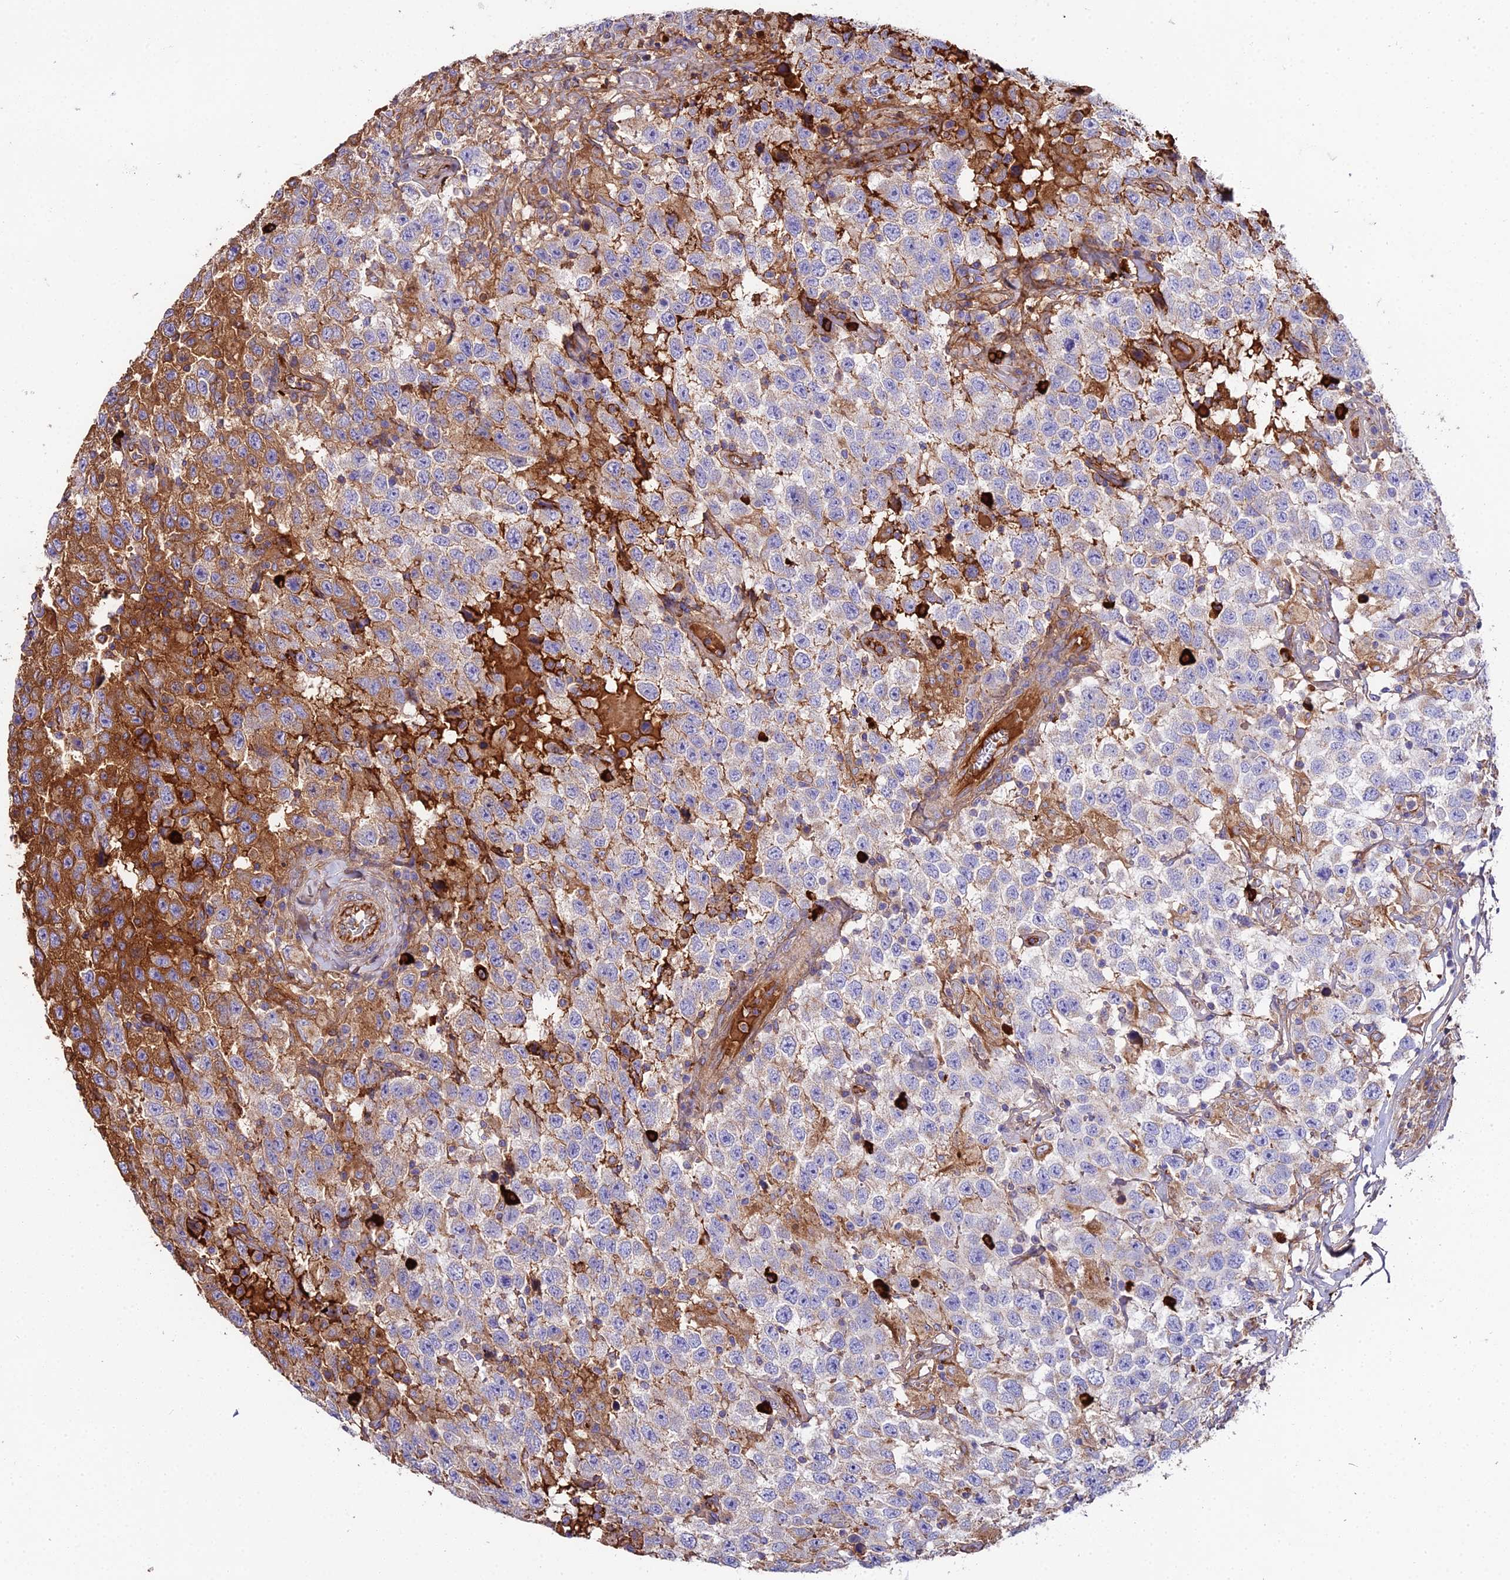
{"staining": {"intensity": "moderate", "quantity": "<25%", "location": "cytoplasmic/membranous"}, "tissue": "testis cancer", "cell_type": "Tumor cells", "image_type": "cancer", "snomed": [{"axis": "morphology", "description": "Seminoma, NOS"}, {"axis": "topography", "description": "Testis"}], "caption": "Immunohistochemistry (IHC) of human testis cancer displays low levels of moderate cytoplasmic/membranous positivity in approximately <25% of tumor cells.", "gene": "BEX4", "patient": {"sex": "male", "age": 41}}